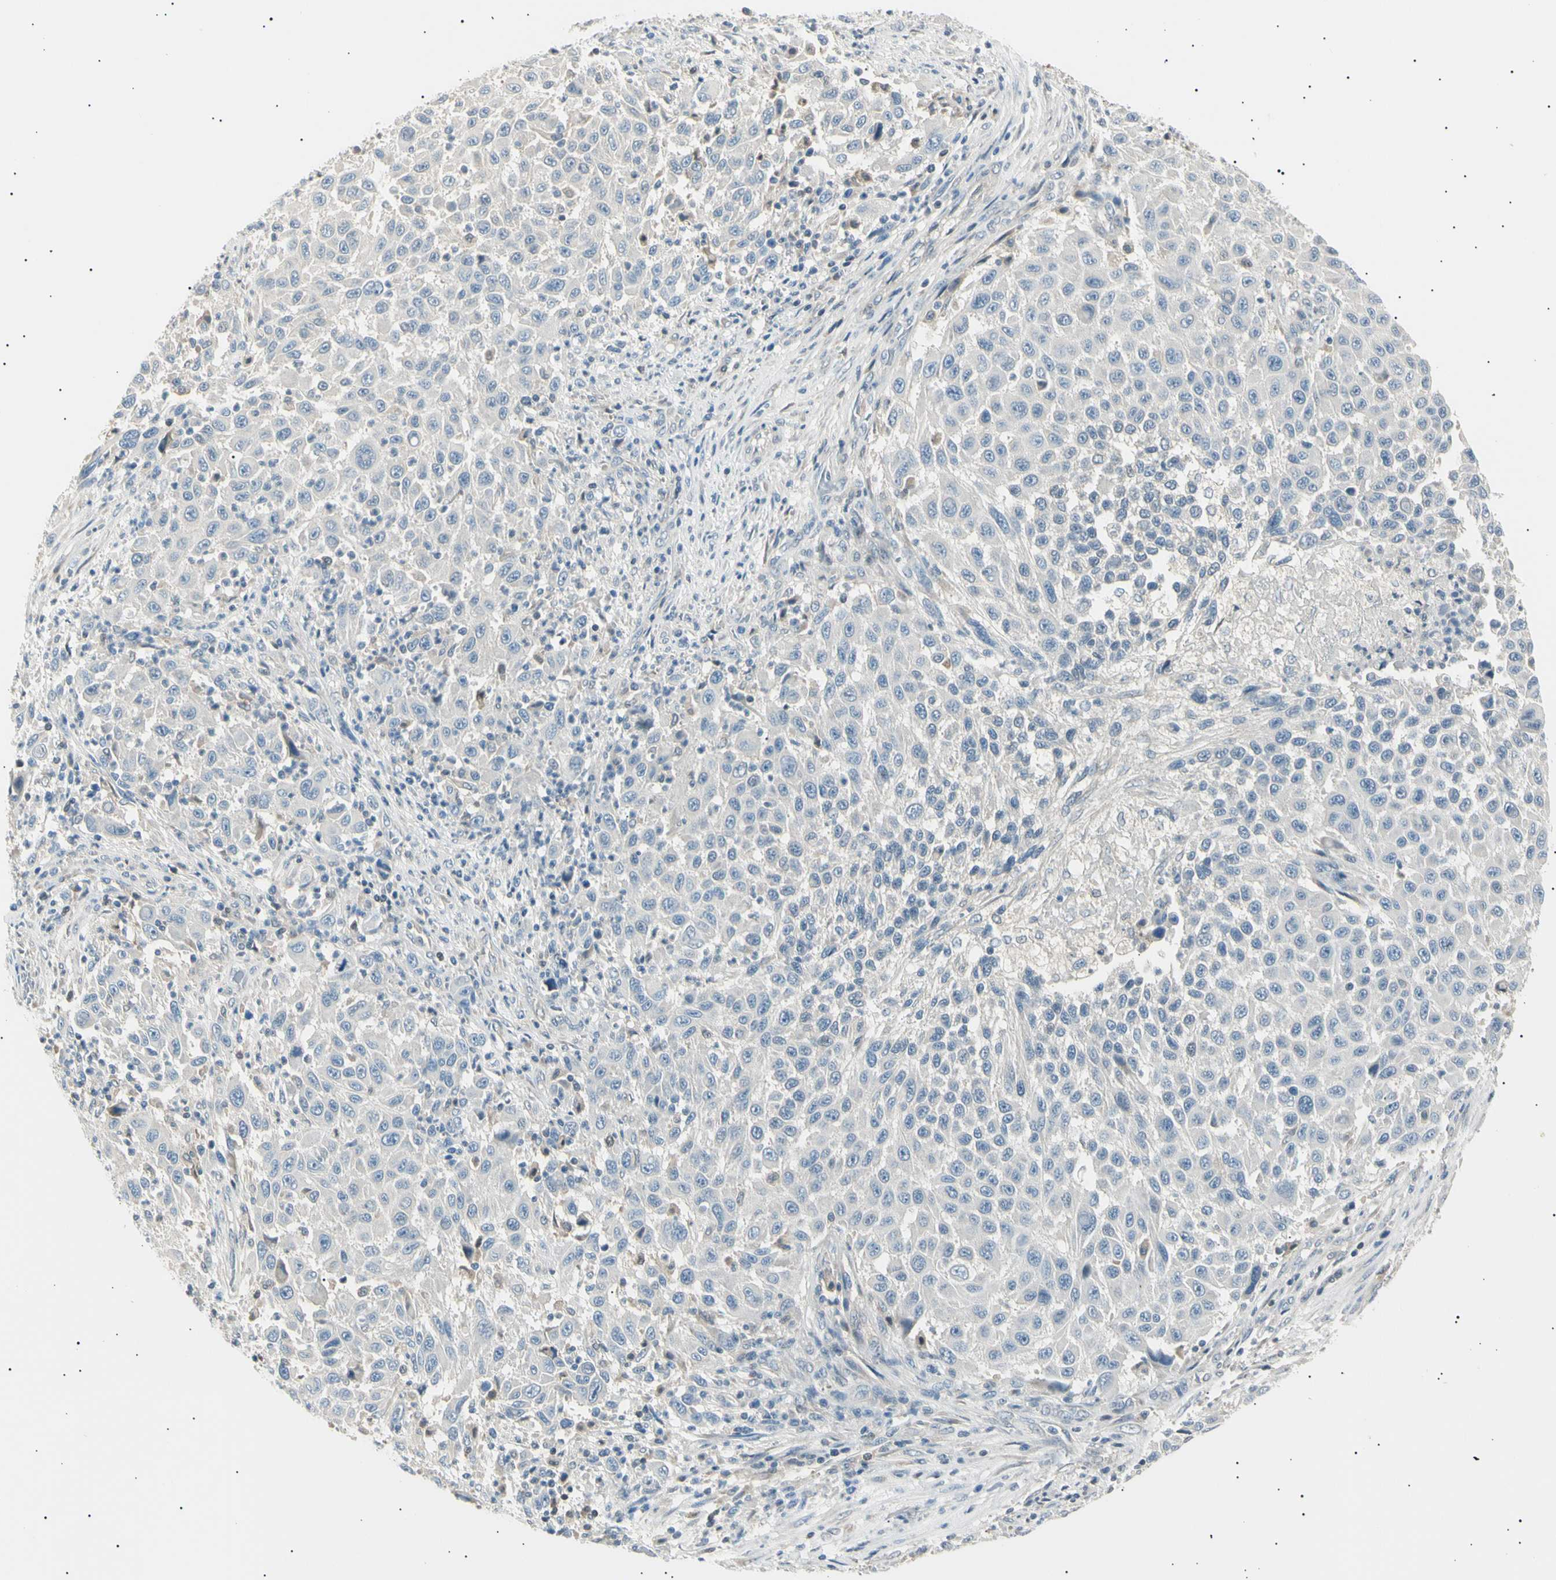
{"staining": {"intensity": "negative", "quantity": "none", "location": "none"}, "tissue": "melanoma", "cell_type": "Tumor cells", "image_type": "cancer", "snomed": [{"axis": "morphology", "description": "Malignant melanoma, Metastatic site"}, {"axis": "topography", "description": "Lymph node"}], "caption": "Human melanoma stained for a protein using immunohistochemistry (IHC) reveals no positivity in tumor cells.", "gene": "LHPP", "patient": {"sex": "male", "age": 61}}